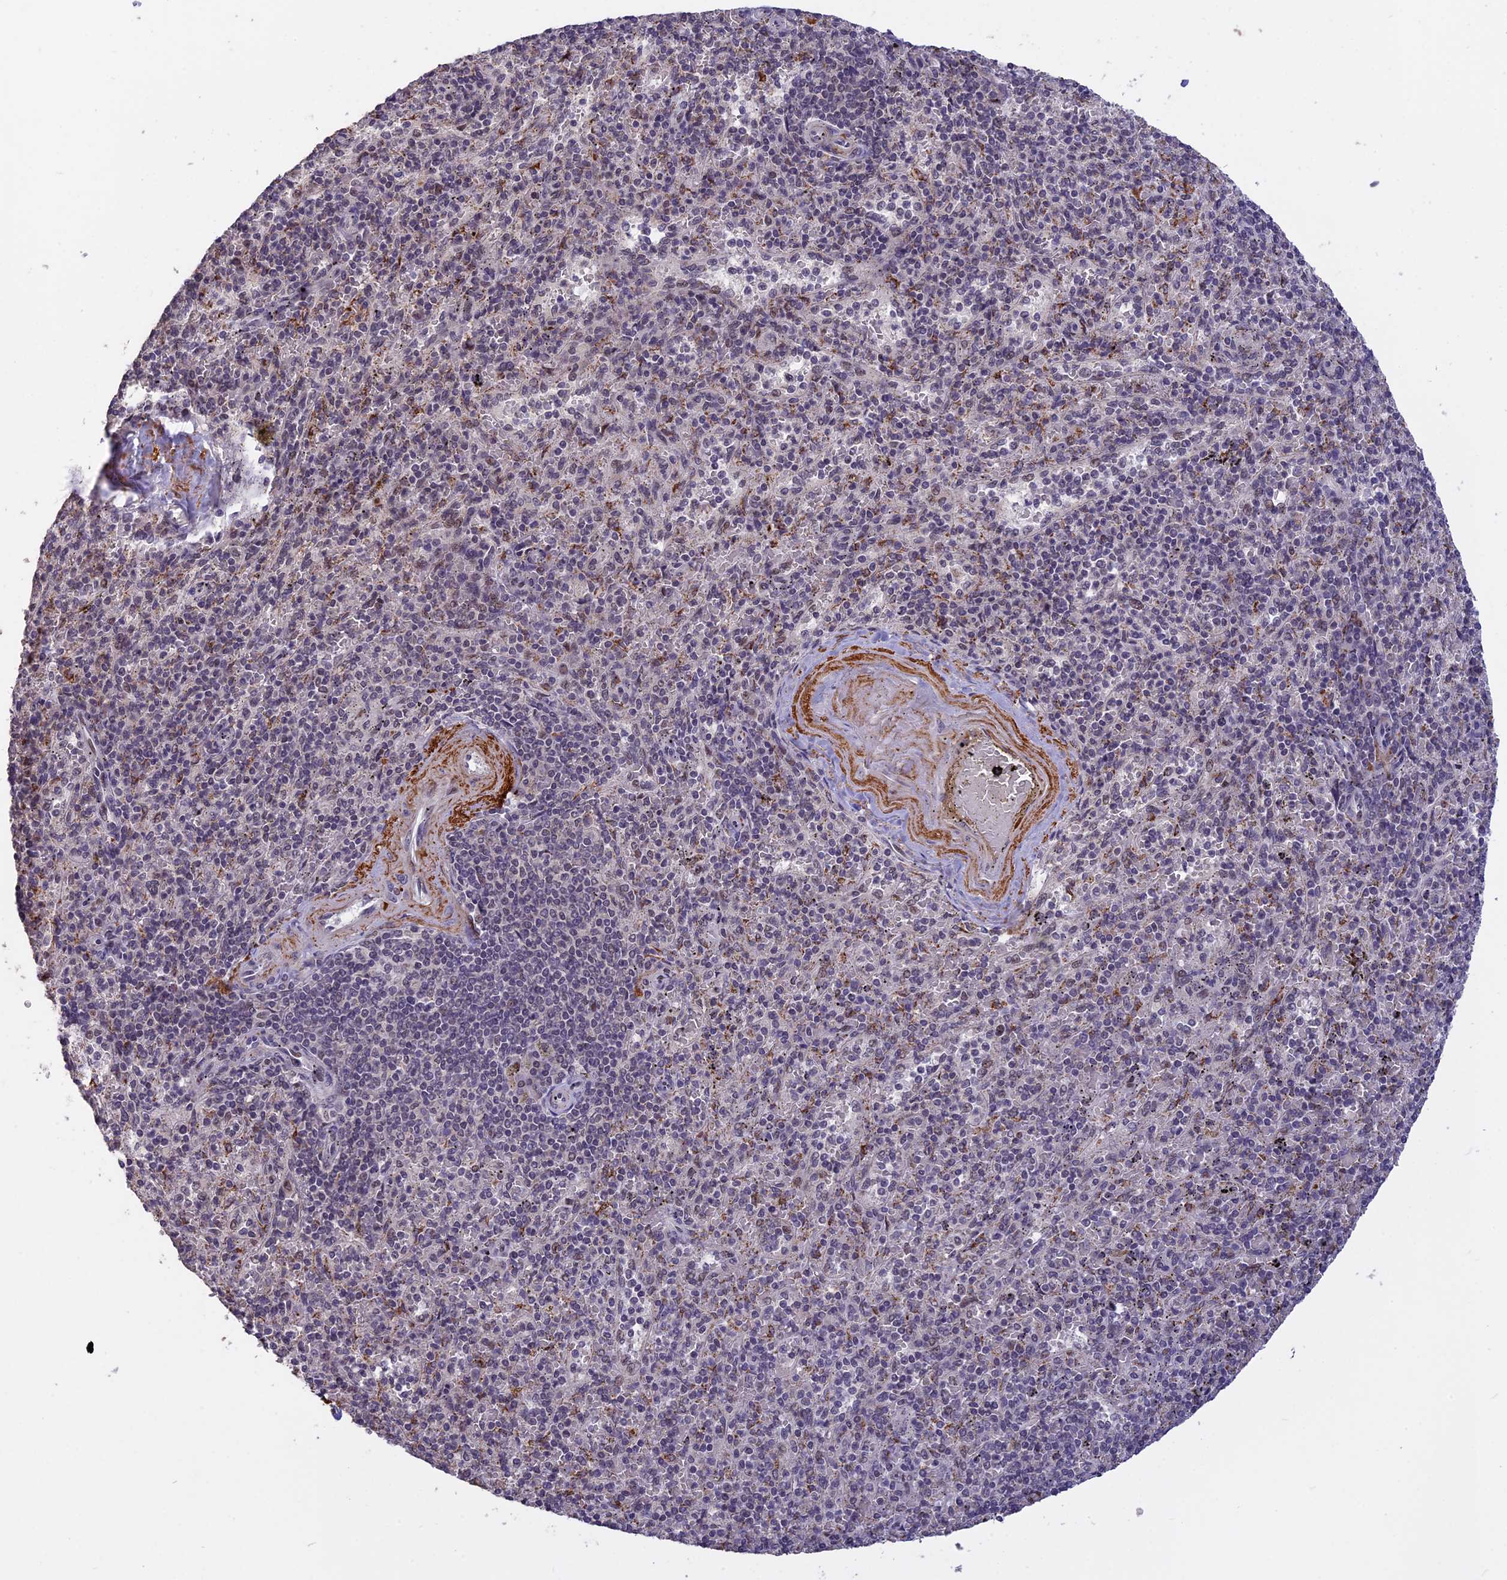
{"staining": {"intensity": "weak", "quantity": "<25%", "location": "nuclear"}, "tissue": "spleen", "cell_type": "Cells in red pulp", "image_type": "normal", "snomed": [{"axis": "morphology", "description": "Normal tissue, NOS"}, {"axis": "topography", "description": "Spleen"}], "caption": "Immunohistochemical staining of normal human spleen shows no significant staining in cells in red pulp.", "gene": "POLR2C", "patient": {"sex": "male", "age": 82}}